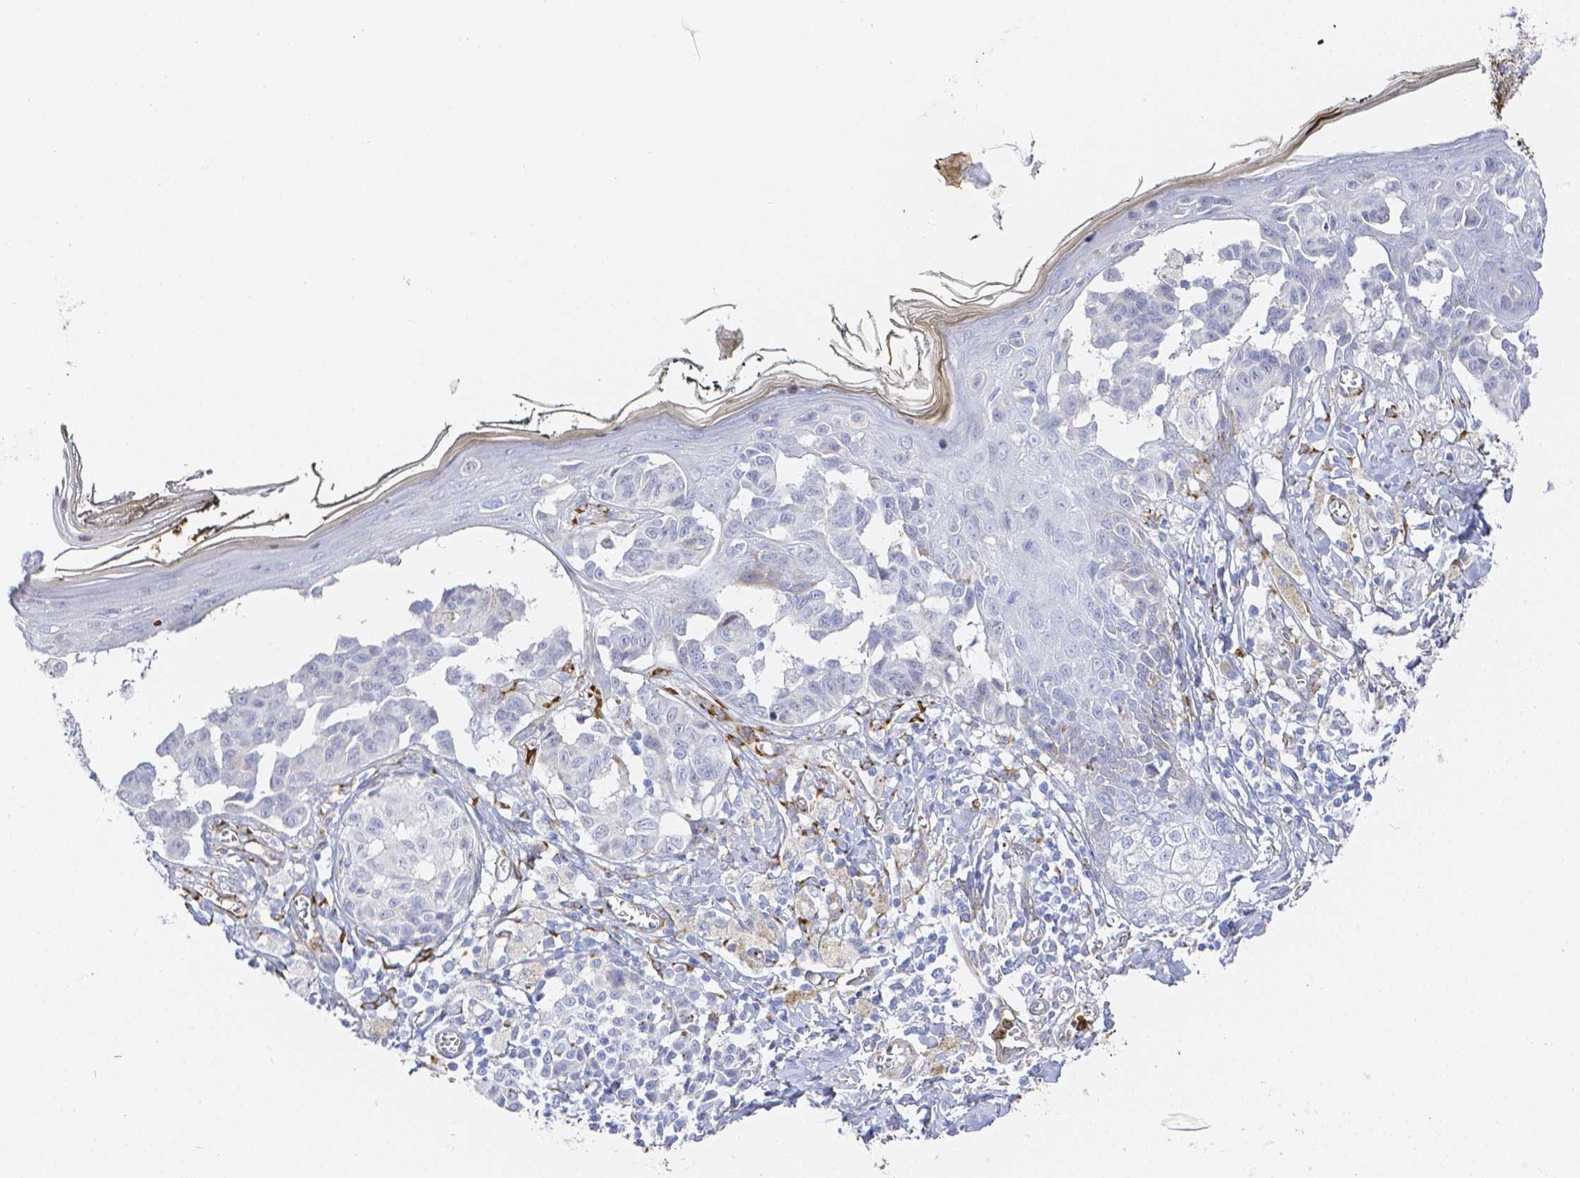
{"staining": {"intensity": "negative", "quantity": "none", "location": "none"}, "tissue": "melanoma", "cell_type": "Tumor cells", "image_type": "cancer", "snomed": [{"axis": "morphology", "description": "Malignant melanoma, NOS"}, {"axis": "topography", "description": "Skin"}], "caption": "This is an immunohistochemistry (IHC) histopathology image of human malignant melanoma. There is no staining in tumor cells.", "gene": "SMURF1", "patient": {"sex": "female", "age": 43}}